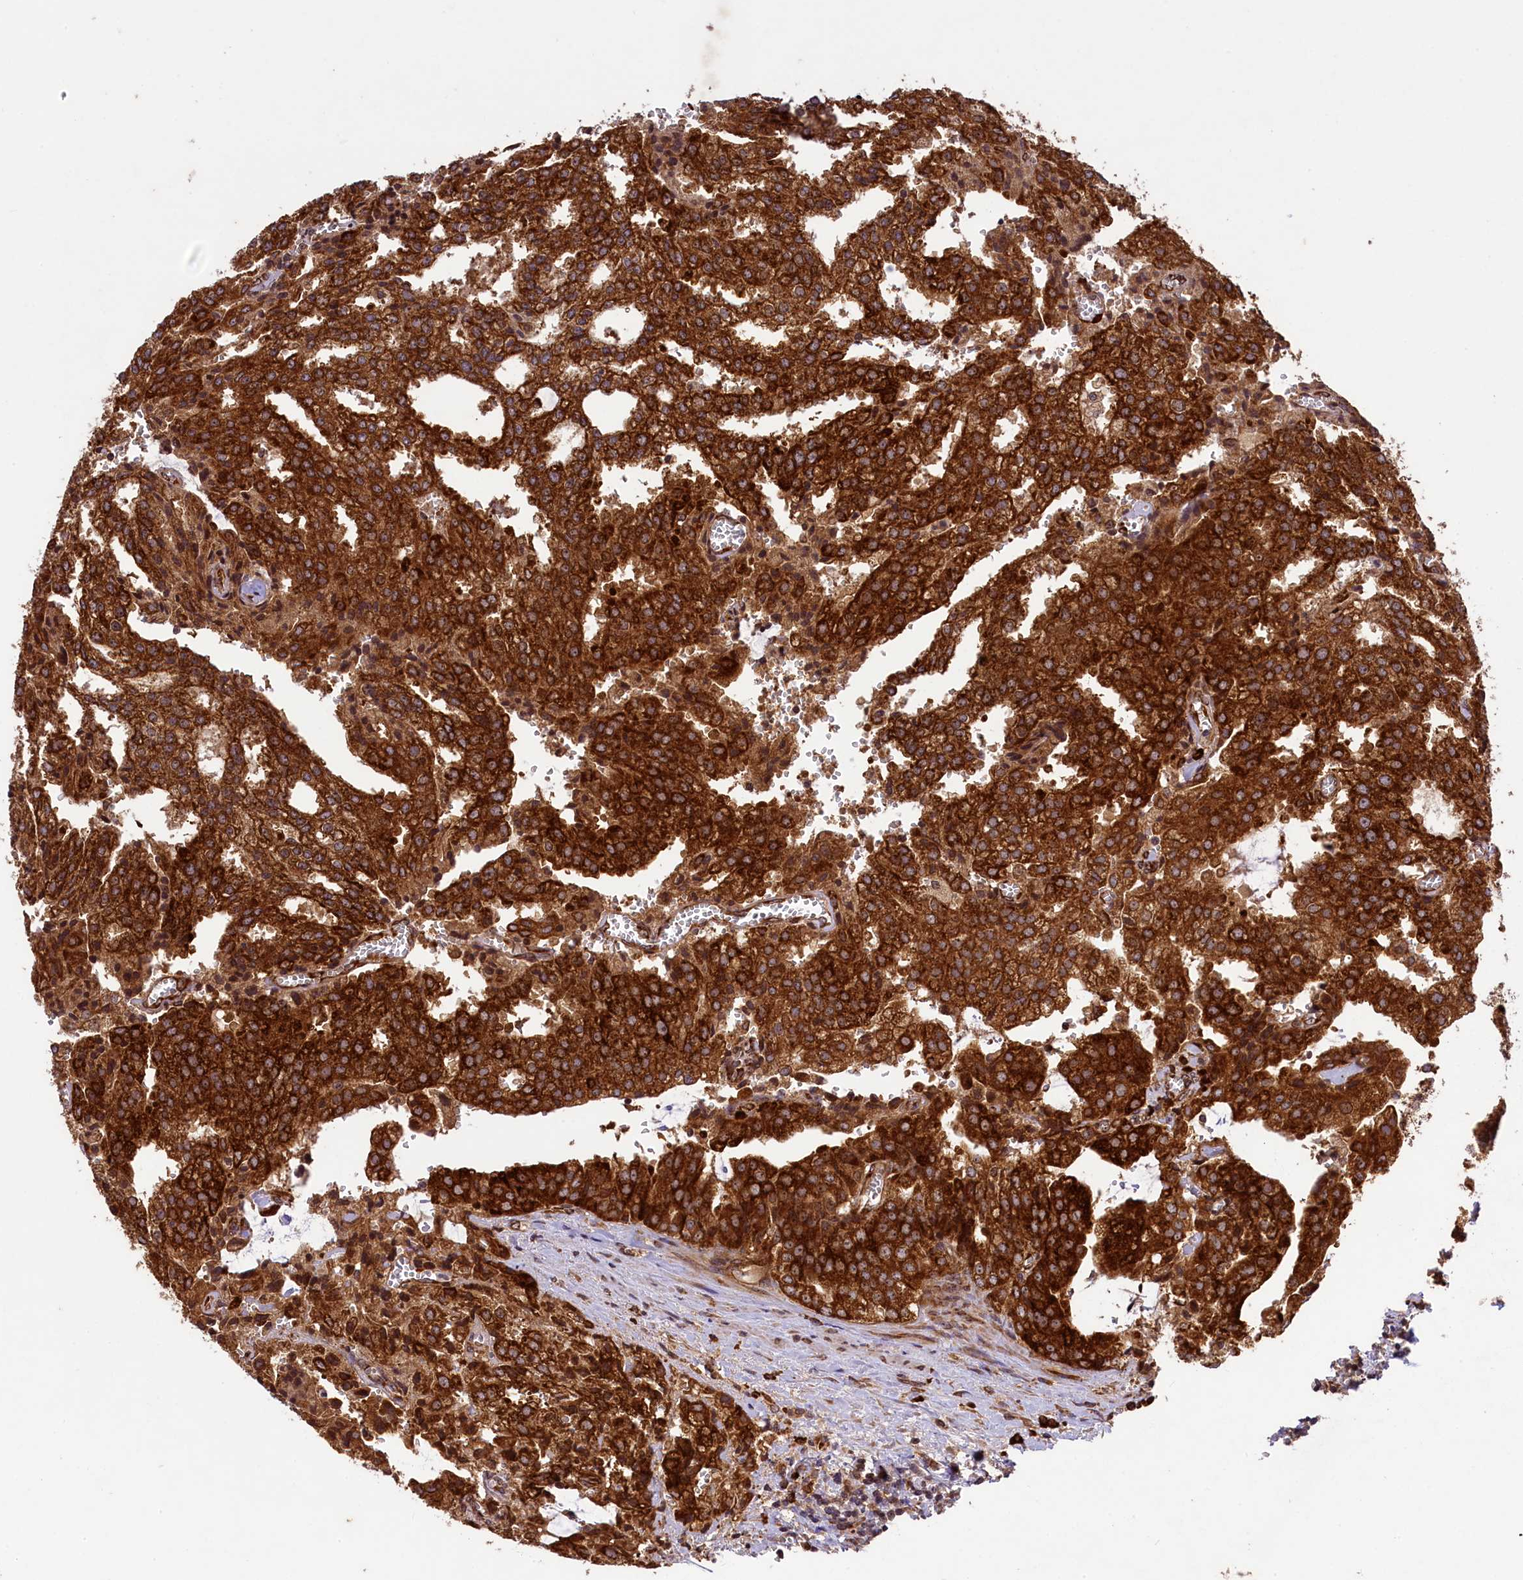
{"staining": {"intensity": "strong", "quantity": ">75%", "location": "cytoplasmic/membranous"}, "tissue": "prostate cancer", "cell_type": "Tumor cells", "image_type": "cancer", "snomed": [{"axis": "morphology", "description": "Adenocarcinoma, High grade"}, {"axis": "topography", "description": "Prostate"}], "caption": "Prostate high-grade adenocarcinoma stained for a protein demonstrates strong cytoplasmic/membranous positivity in tumor cells.", "gene": "LARP4", "patient": {"sex": "male", "age": 68}}